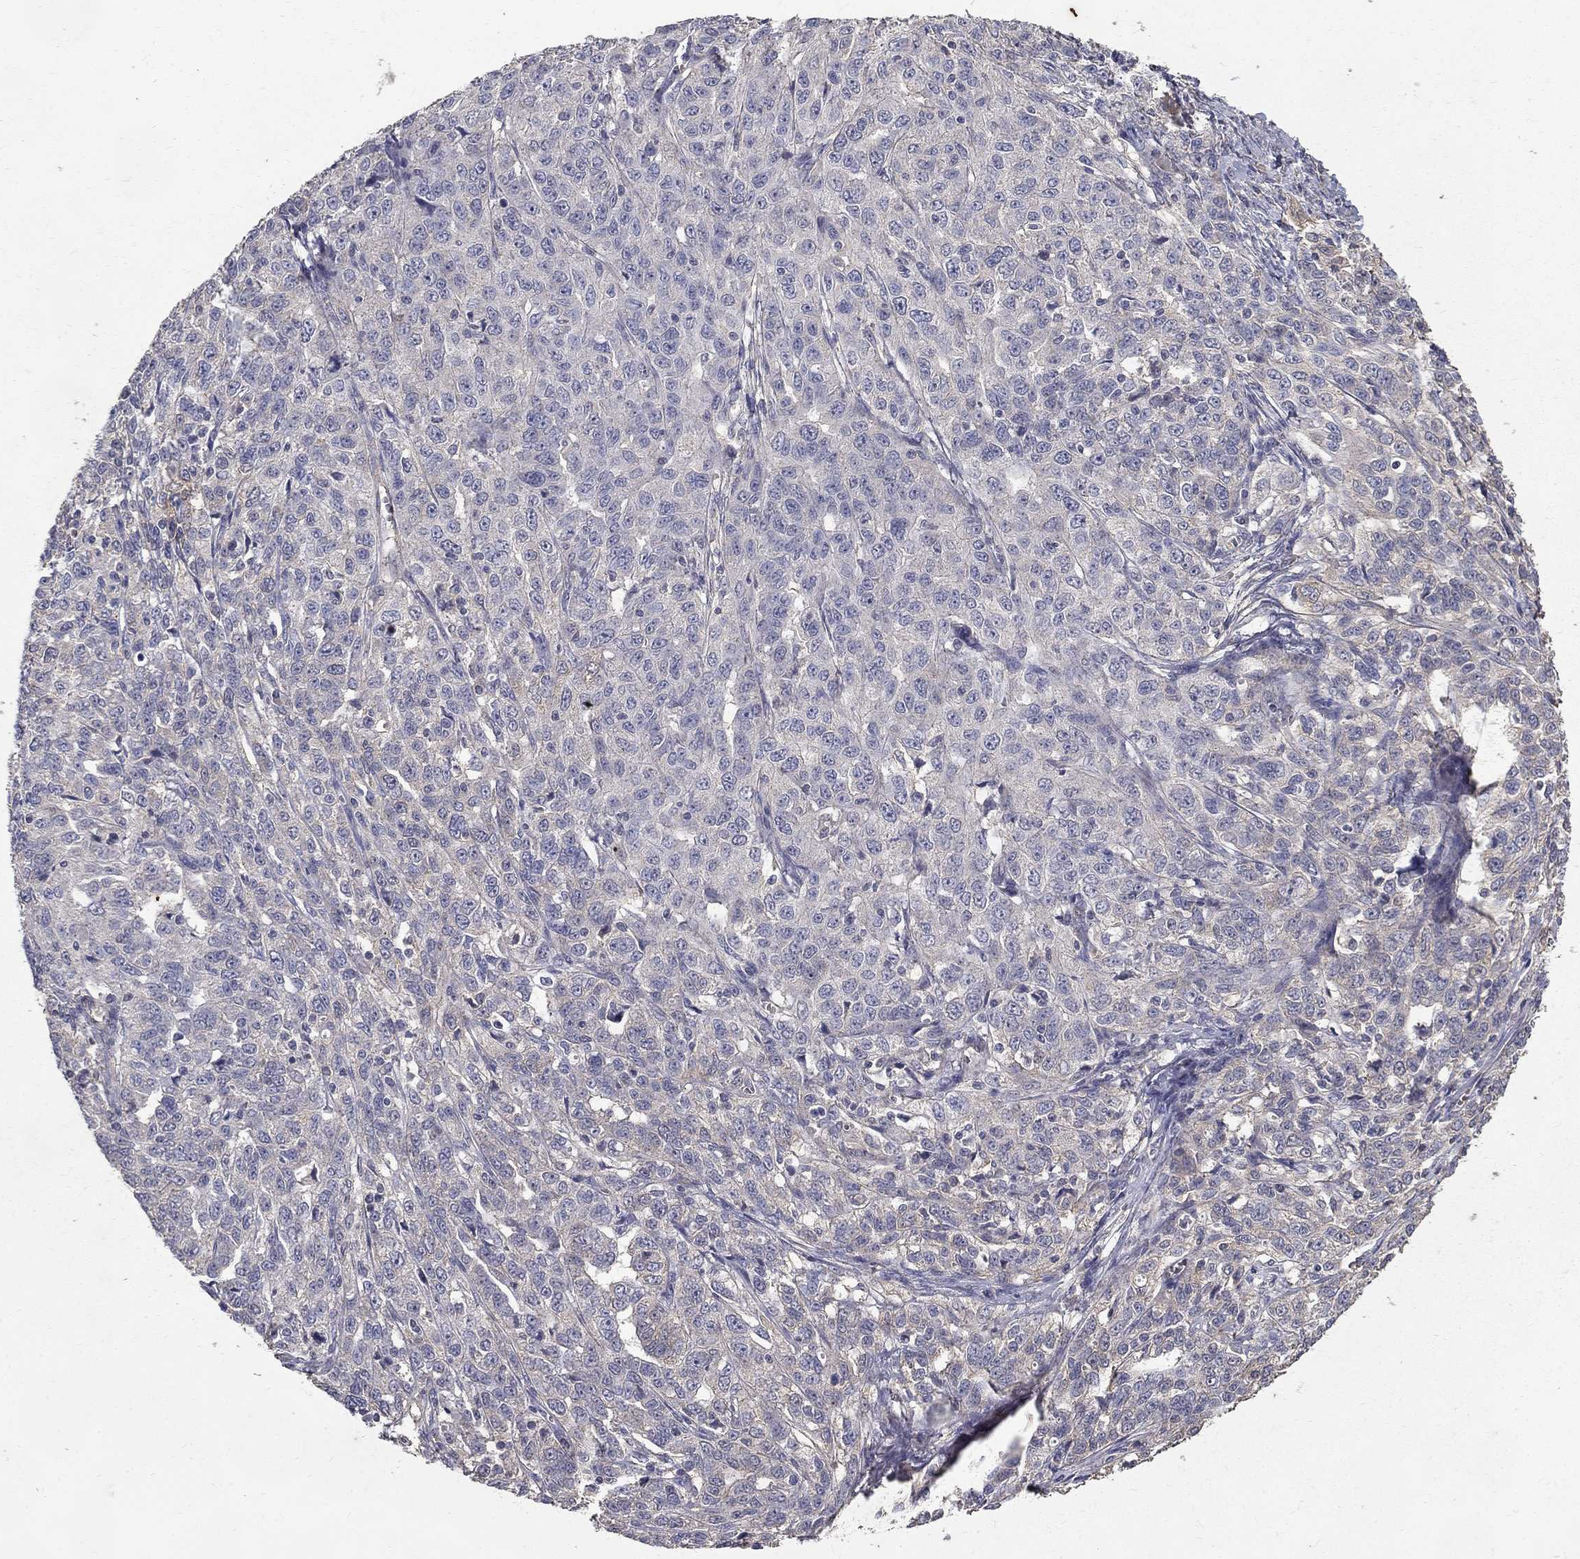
{"staining": {"intensity": "negative", "quantity": "none", "location": "none"}, "tissue": "ovarian cancer", "cell_type": "Tumor cells", "image_type": "cancer", "snomed": [{"axis": "morphology", "description": "Cystadenocarcinoma, serous, NOS"}, {"axis": "topography", "description": "Ovary"}], "caption": "DAB immunohistochemical staining of human serous cystadenocarcinoma (ovarian) exhibits no significant positivity in tumor cells.", "gene": "MPP2", "patient": {"sex": "female", "age": 71}}